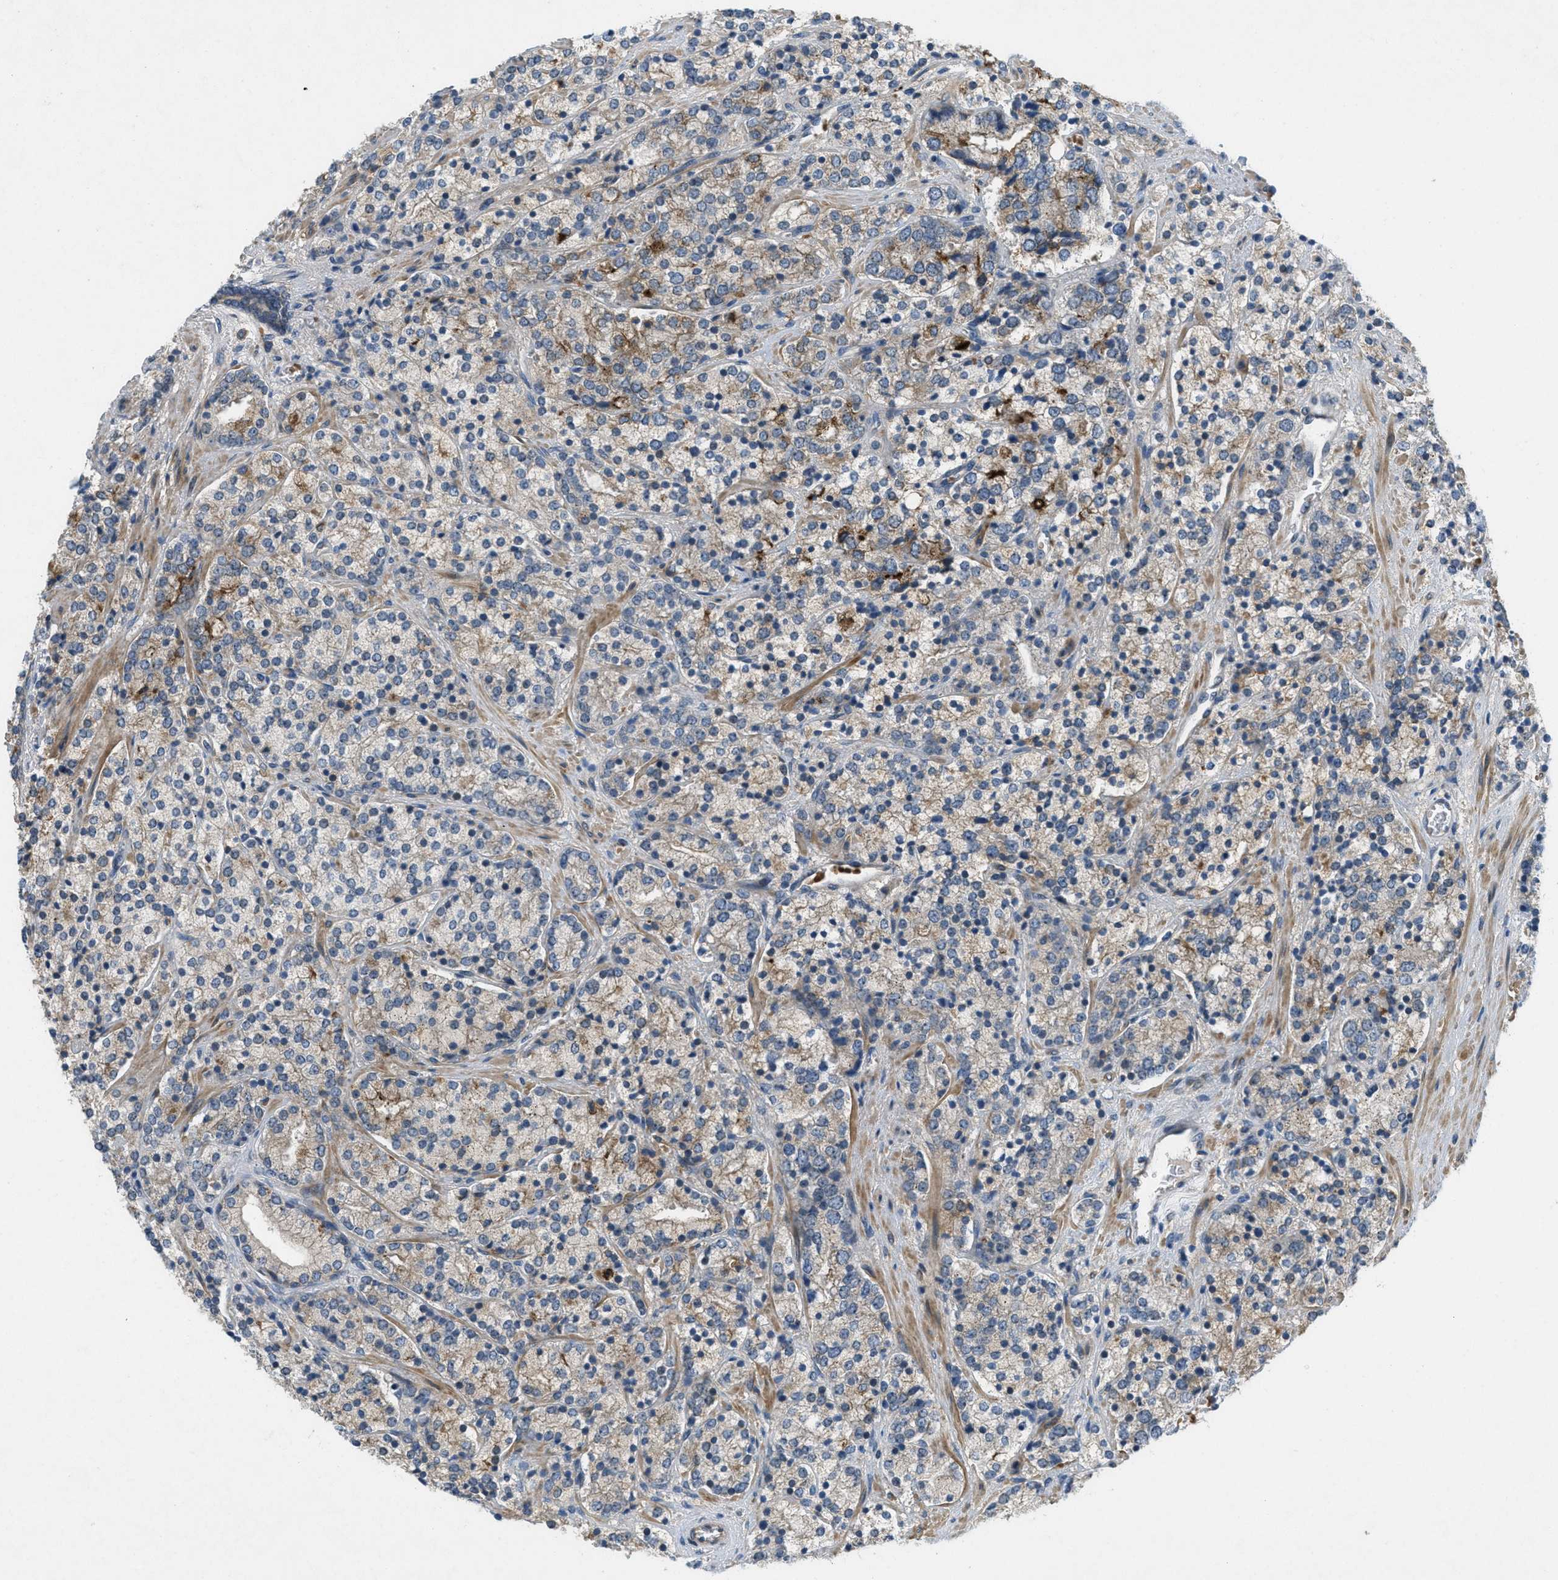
{"staining": {"intensity": "weak", "quantity": ">75%", "location": "cytoplasmic/membranous"}, "tissue": "prostate cancer", "cell_type": "Tumor cells", "image_type": "cancer", "snomed": [{"axis": "morphology", "description": "Adenocarcinoma, High grade"}, {"axis": "topography", "description": "Prostate"}], "caption": "Immunohistochemistry micrograph of neoplastic tissue: human prostate cancer (high-grade adenocarcinoma) stained using immunohistochemistry exhibits low levels of weak protein expression localized specifically in the cytoplasmic/membranous of tumor cells, appearing as a cytoplasmic/membranous brown color.", "gene": "ADCY6", "patient": {"sex": "male", "age": 71}}